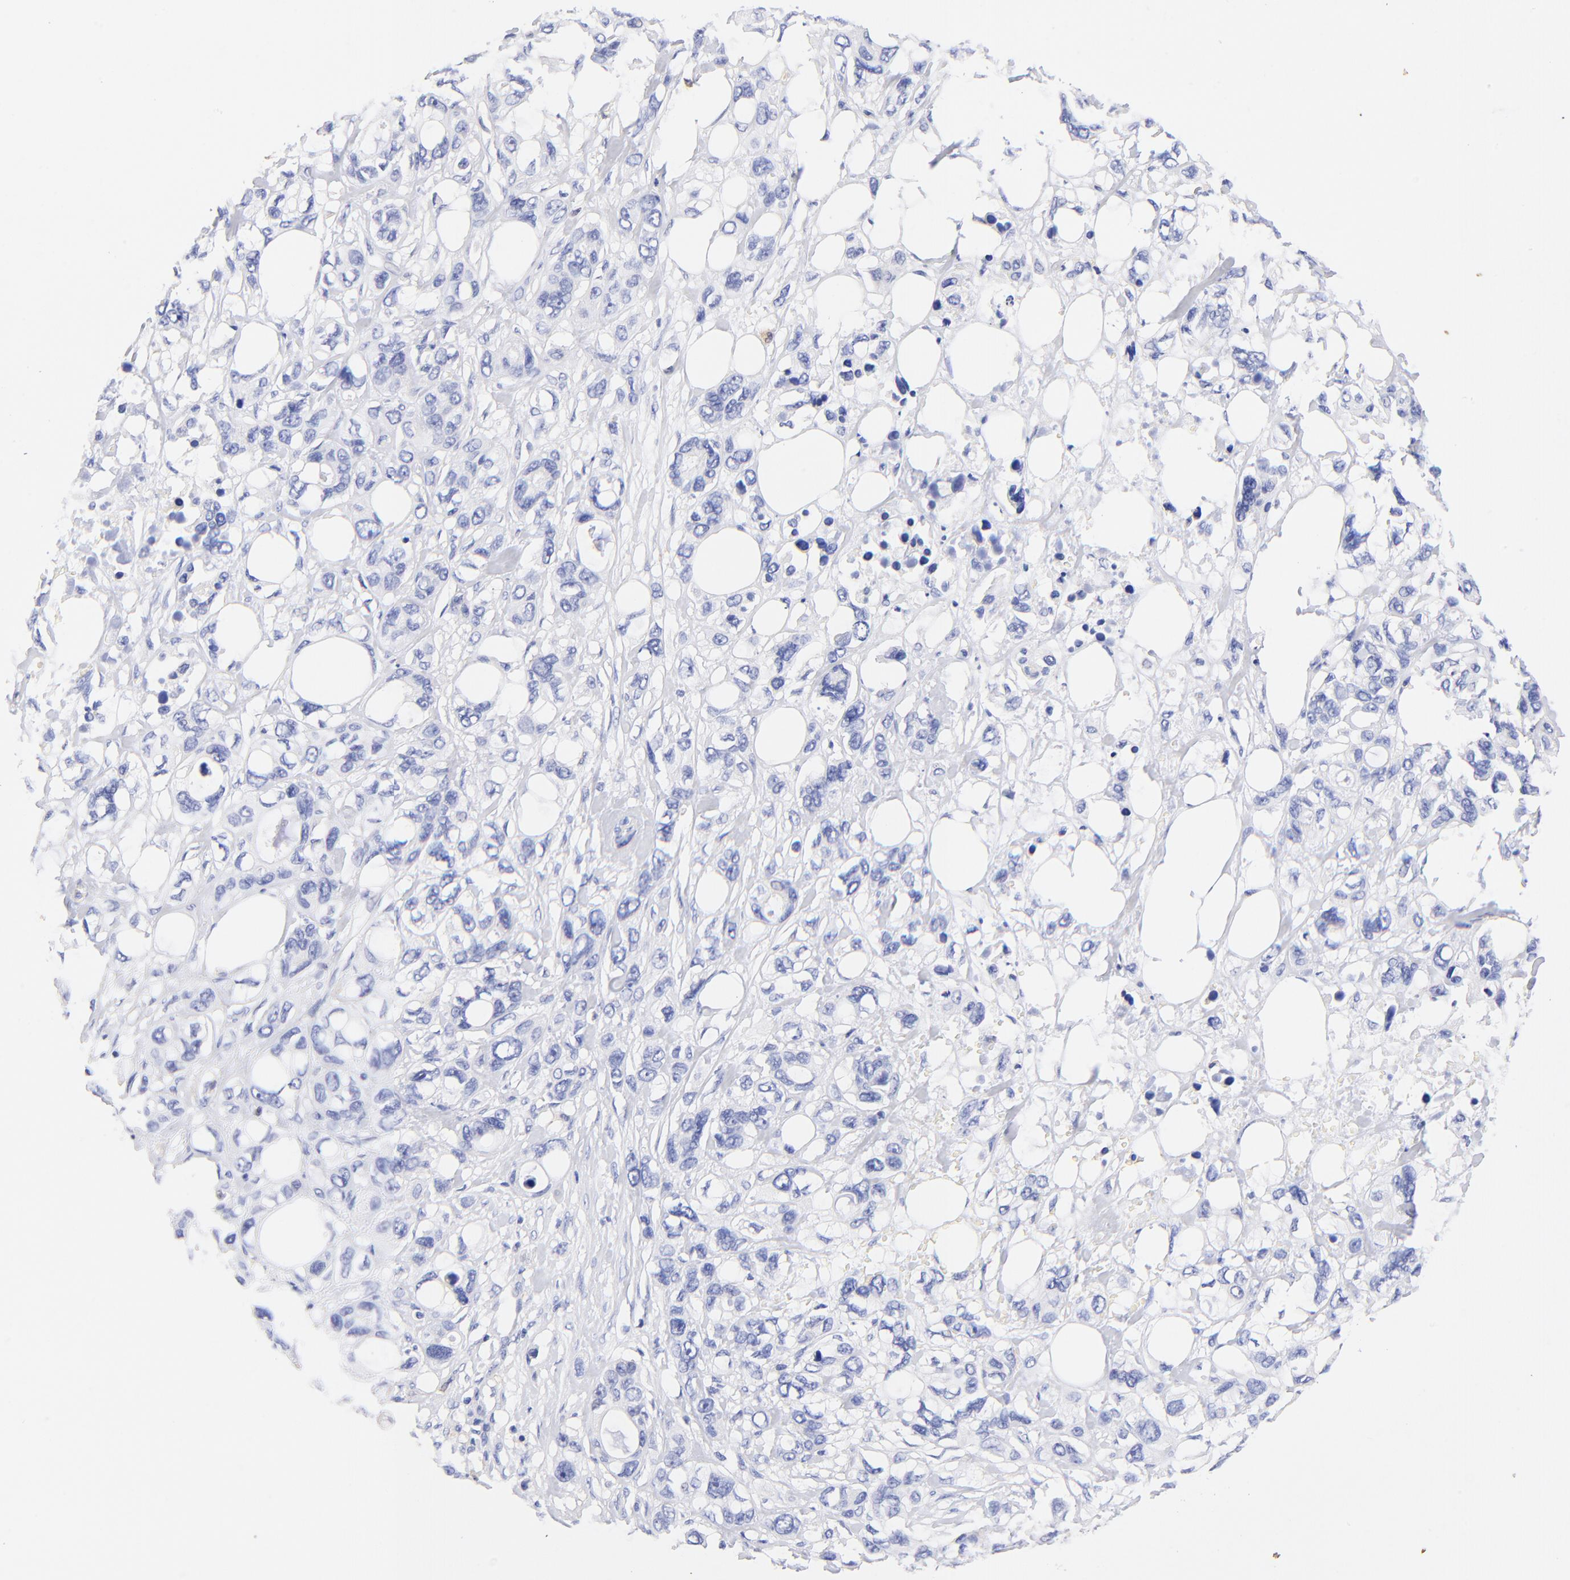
{"staining": {"intensity": "negative", "quantity": "none", "location": "none"}, "tissue": "stomach cancer", "cell_type": "Tumor cells", "image_type": "cancer", "snomed": [{"axis": "morphology", "description": "Adenocarcinoma, NOS"}, {"axis": "topography", "description": "Stomach, upper"}], "caption": "IHC micrograph of stomach cancer stained for a protein (brown), which demonstrates no positivity in tumor cells.", "gene": "ALDH1A1", "patient": {"sex": "male", "age": 47}}